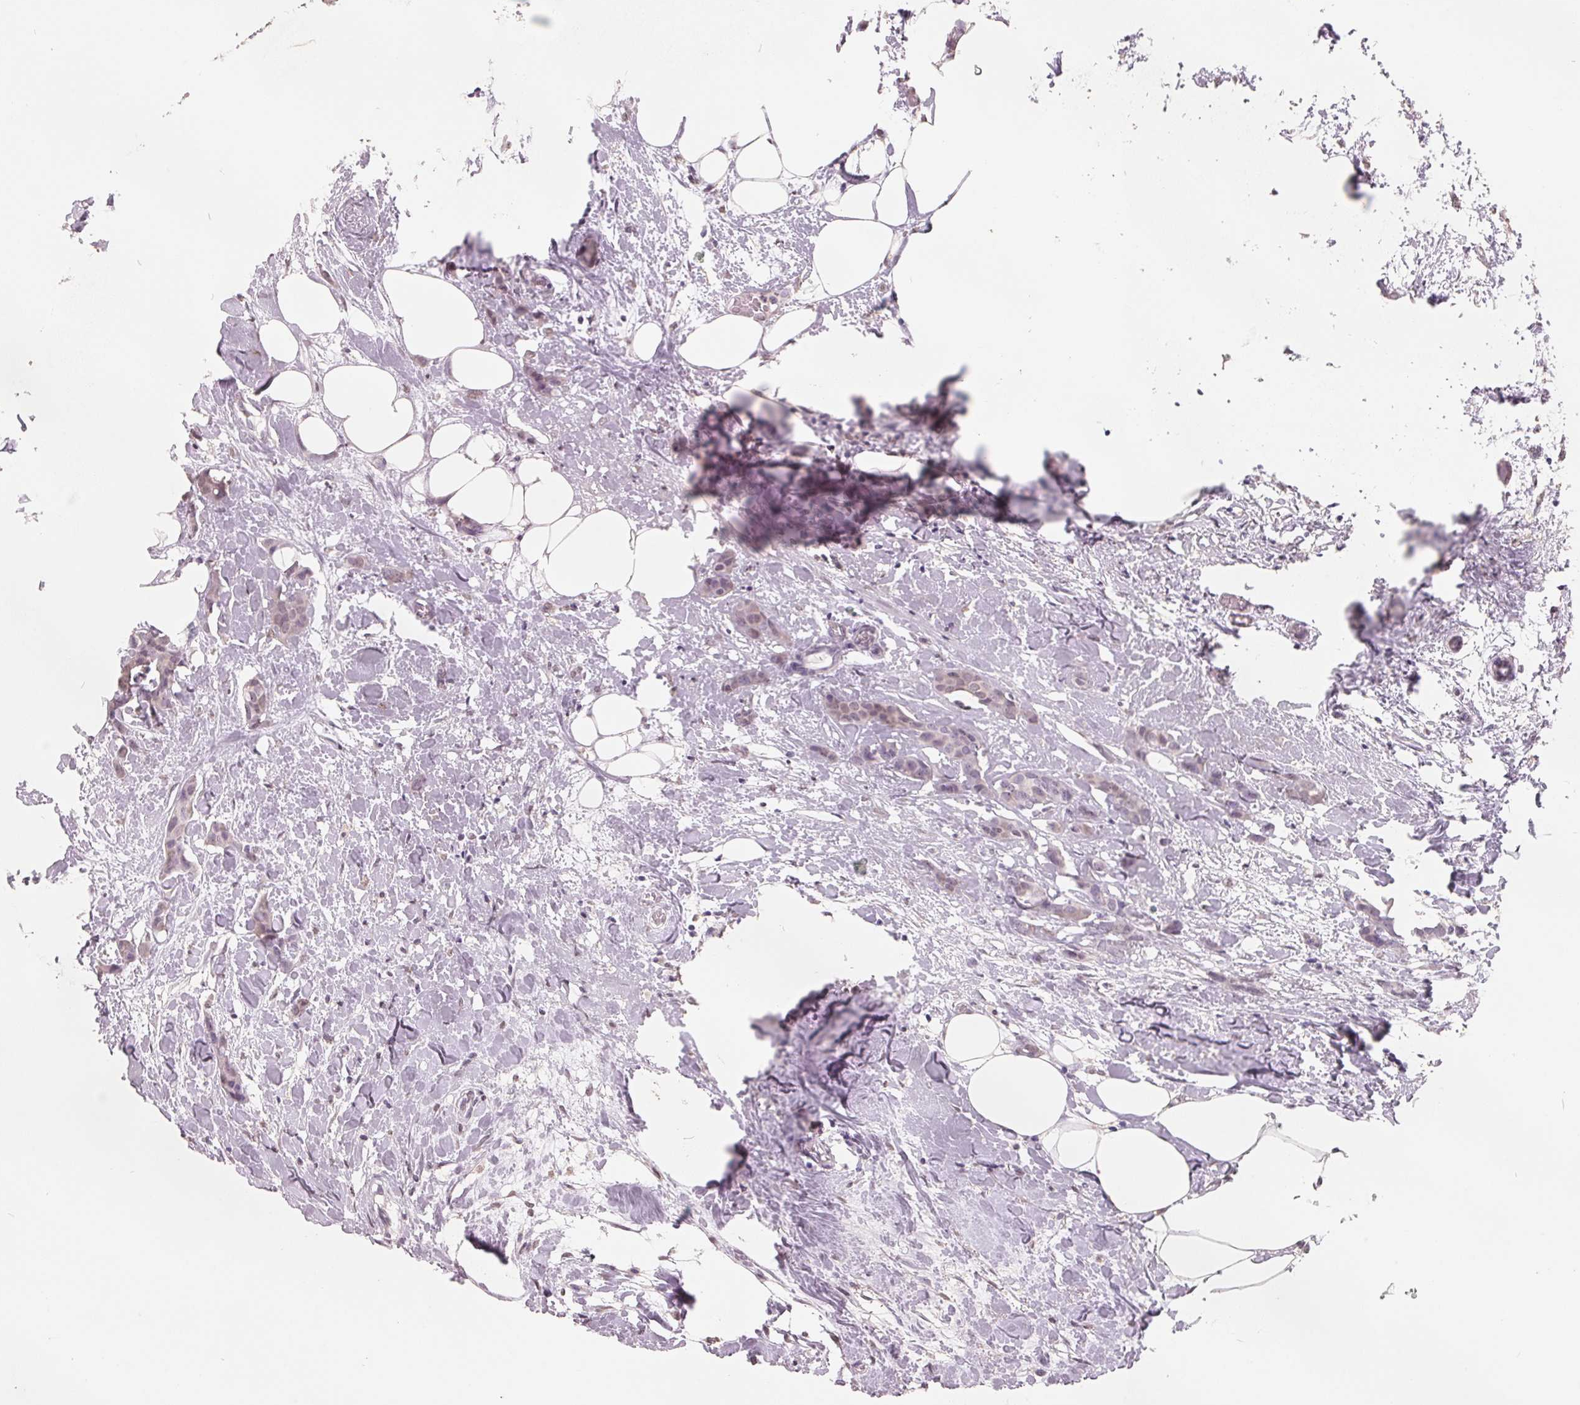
{"staining": {"intensity": "weak", "quantity": "<25%", "location": "nuclear"}, "tissue": "breast cancer", "cell_type": "Tumor cells", "image_type": "cancer", "snomed": [{"axis": "morphology", "description": "Duct carcinoma"}, {"axis": "topography", "description": "Breast"}], "caption": "This is an immunohistochemistry micrograph of breast invasive ductal carcinoma. There is no positivity in tumor cells.", "gene": "FTCD", "patient": {"sex": "female", "age": 62}}